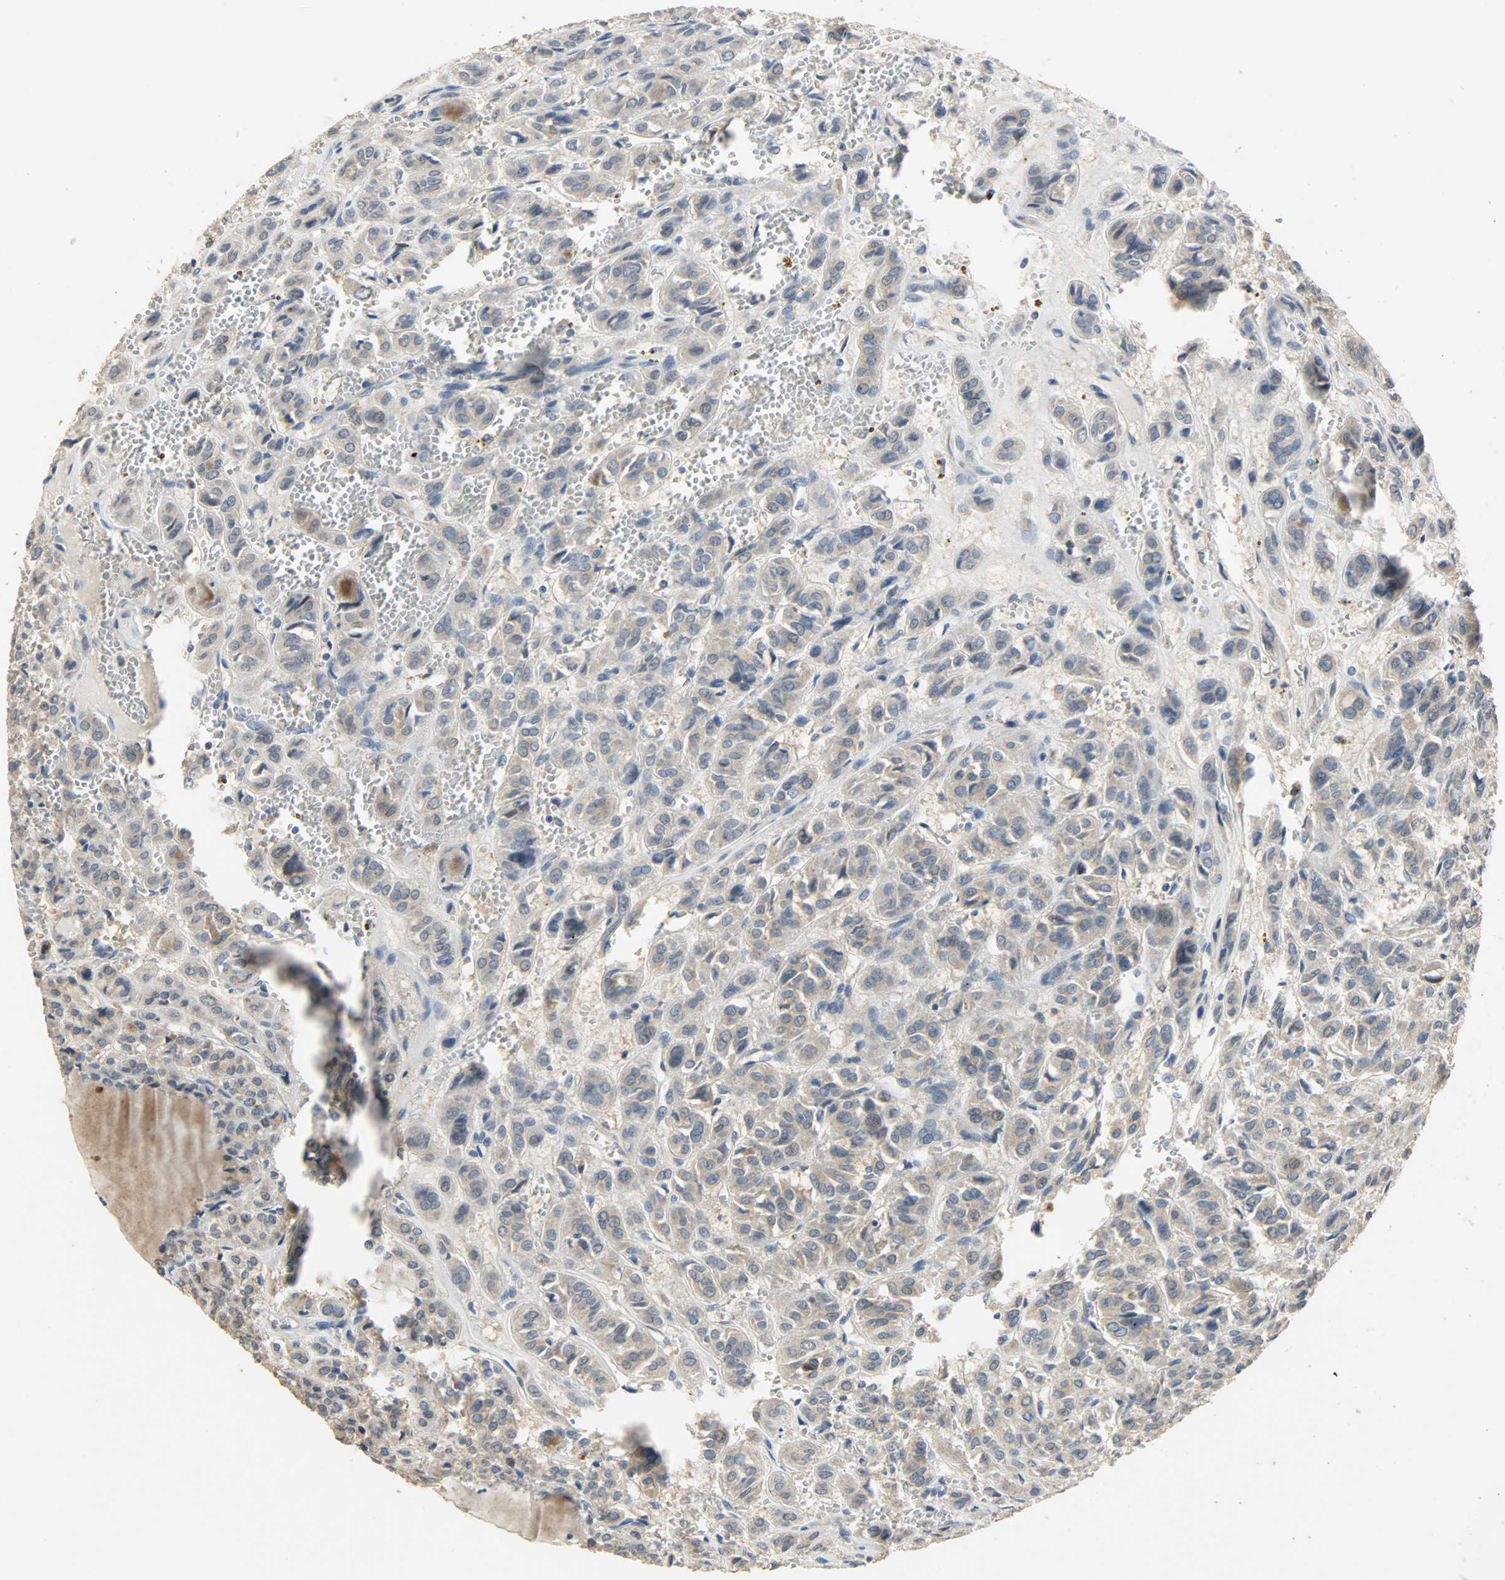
{"staining": {"intensity": "weak", "quantity": ">75%", "location": "cytoplasmic/membranous"}, "tissue": "thyroid cancer", "cell_type": "Tumor cells", "image_type": "cancer", "snomed": [{"axis": "morphology", "description": "Follicular adenoma carcinoma, NOS"}, {"axis": "topography", "description": "Thyroid gland"}], "caption": "Weak cytoplasmic/membranous staining is appreciated in approximately >75% of tumor cells in thyroid cancer (follicular adenoma carcinoma).", "gene": "CDKN2C", "patient": {"sex": "female", "age": 71}}